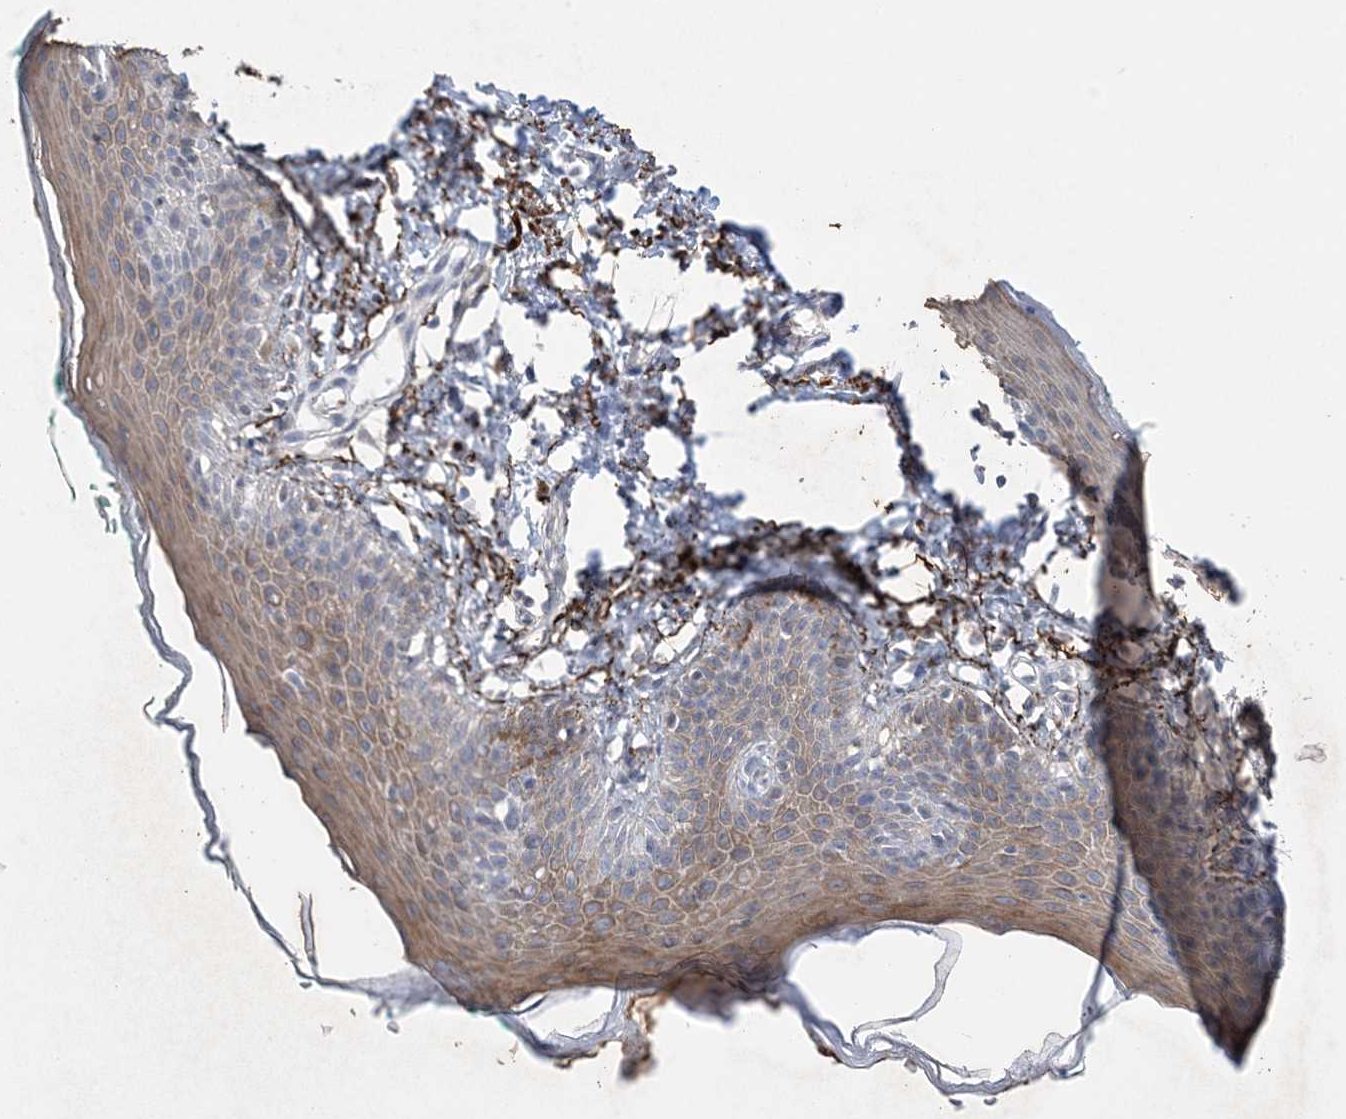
{"staining": {"intensity": "strong", "quantity": "25%-75%", "location": "cytoplasmic/membranous"}, "tissue": "skin", "cell_type": "Epidermal cells", "image_type": "normal", "snomed": [{"axis": "morphology", "description": "Normal tissue, NOS"}, {"axis": "topography", "description": "Vulva"}], "caption": "Approximately 25%-75% of epidermal cells in benign human skin reveal strong cytoplasmic/membranous protein positivity as visualized by brown immunohistochemical staining.", "gene": "XRN1", "patient": {"sex": "female", "age": 66}}